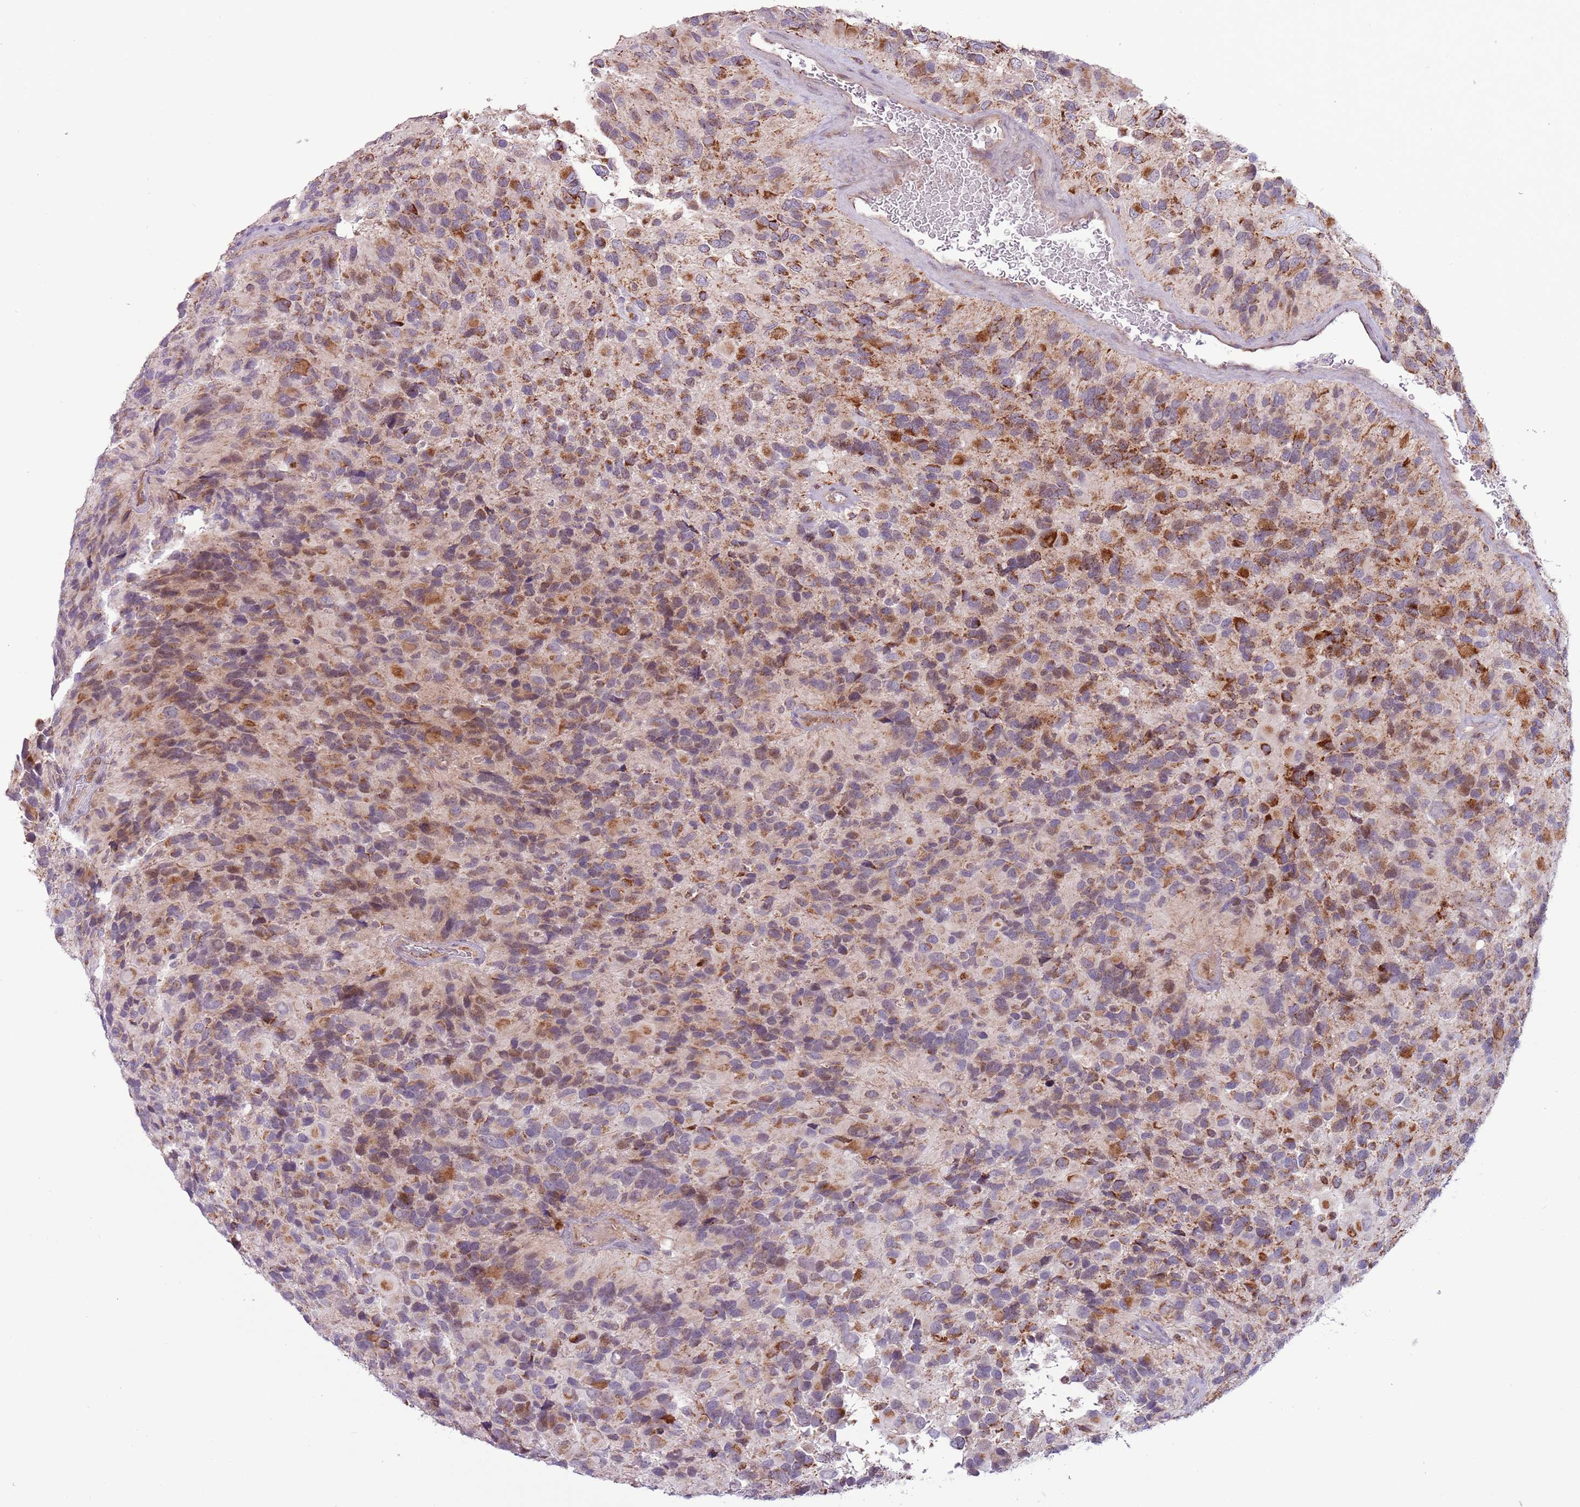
{"staining": {"intensity": "moderate", "quantity": "25%-75%", "location": "cytoplasmic/membranous"}, "tissue": "glioma", "cell_type": "Tumor cells", "image_type": "cancer", "snomed": [{"axis": "morphology", "description": "Glioma, malignant, High grade"}, {"axis": "topography", "description": "Brain"}], "caption": "Tumor cells display medium levels of moderate cytoplasmic/membranous staining in about 25%-75% of cells in glioma.", "gene": "MLLT11", "patient": {"sex": "male", "age": 77}}